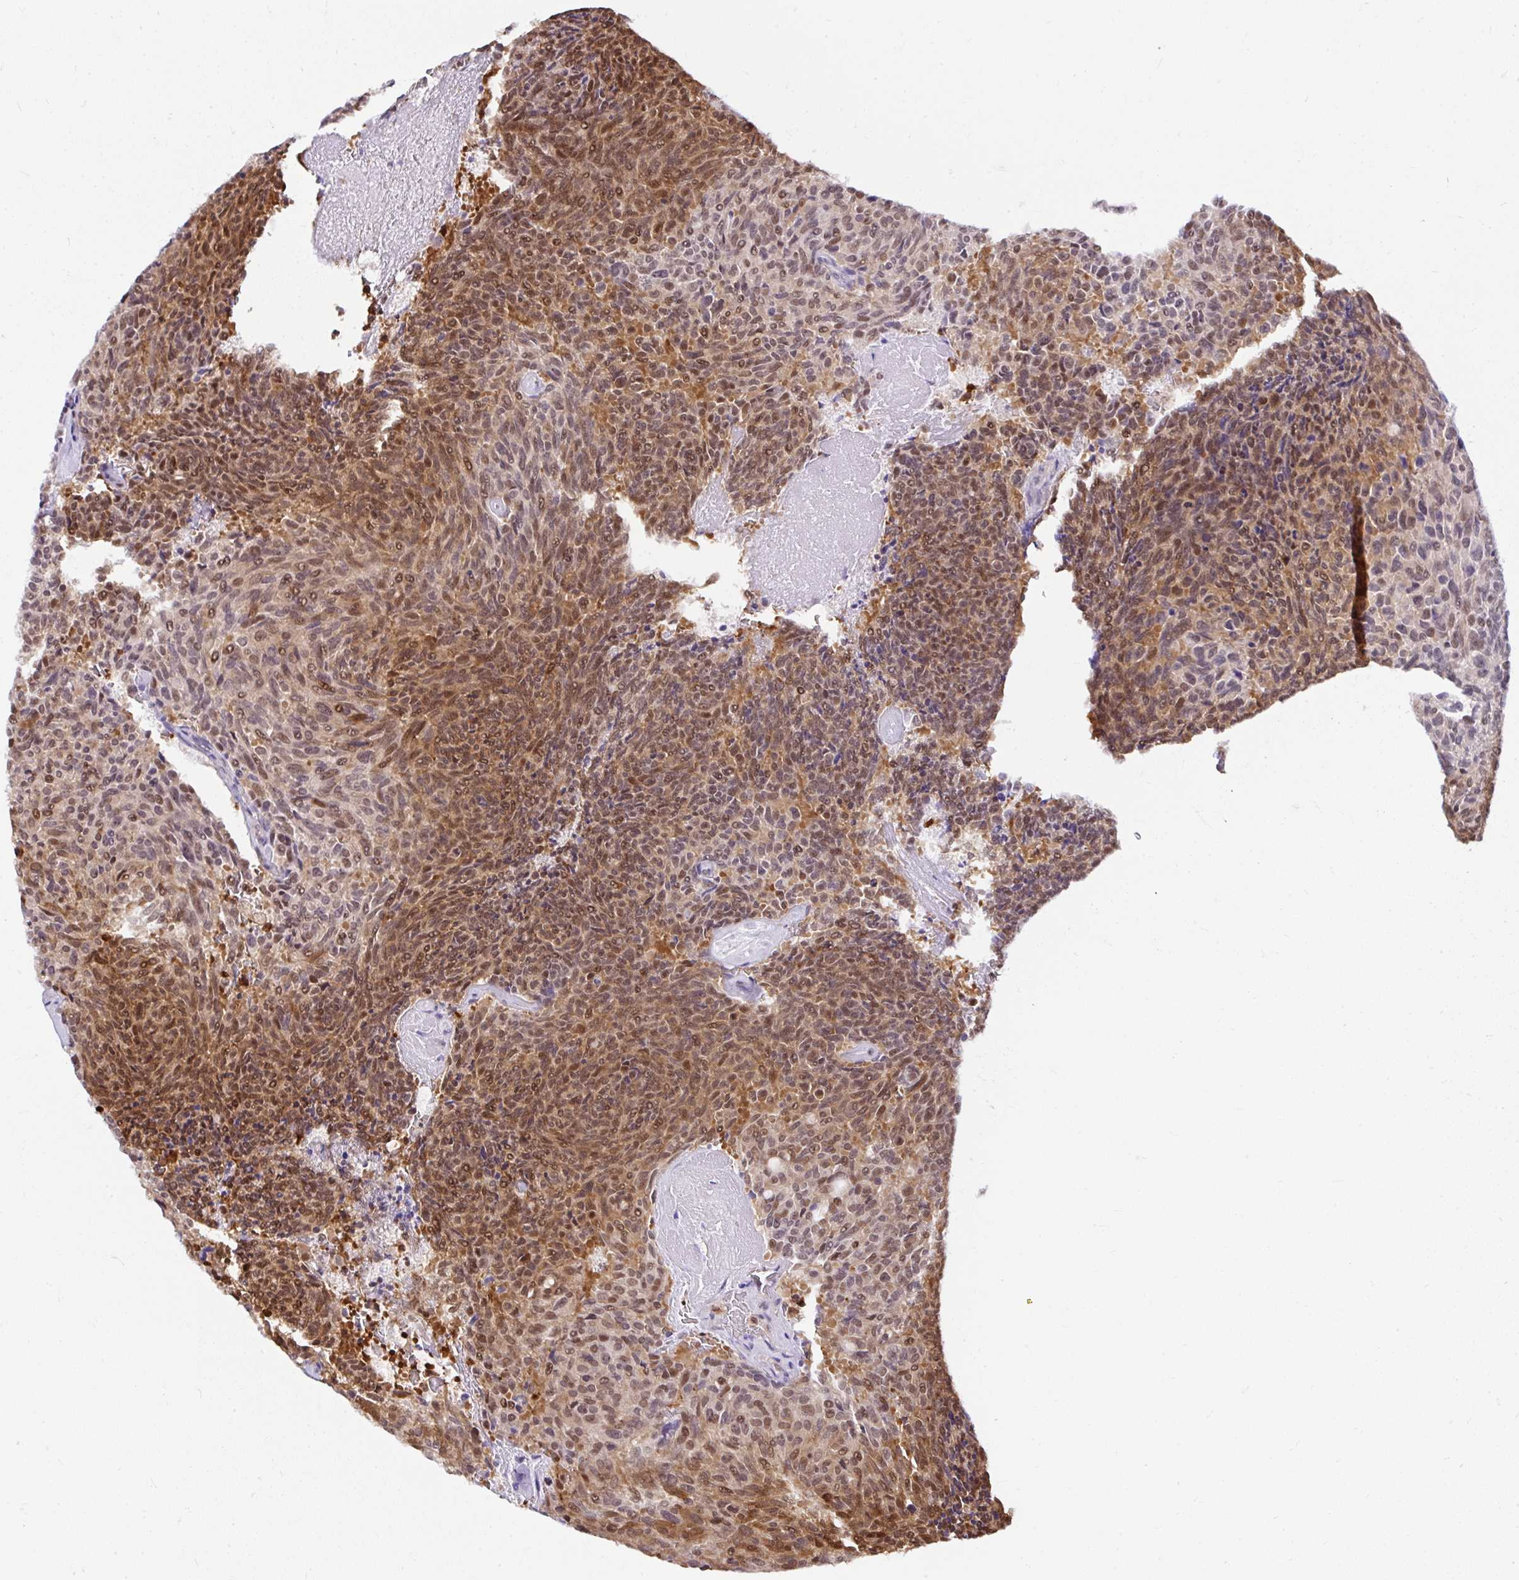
{"staining": {"intensity": "moderate", "quantity": ">75%", "location": "cytoplasmic/membranous,nuclear"}, "tissue": "carcinoid", "cell_type": "Tumor cells", "image_type": "cancer", "snomed": [{"axis": "morphology", "description": "Carcinoid, malignant, NOS"}, {"axis": "topography", "description": "Pancreas"}], "caption": "Malignant carcinoid stained with a brown dye exhibits moderate cytoplasmic/membranous and nuclear positive positivity in approximately >75% of tumor cells.", "gene": "PIN4", "patient": {"sex": "female", "age": 54}}